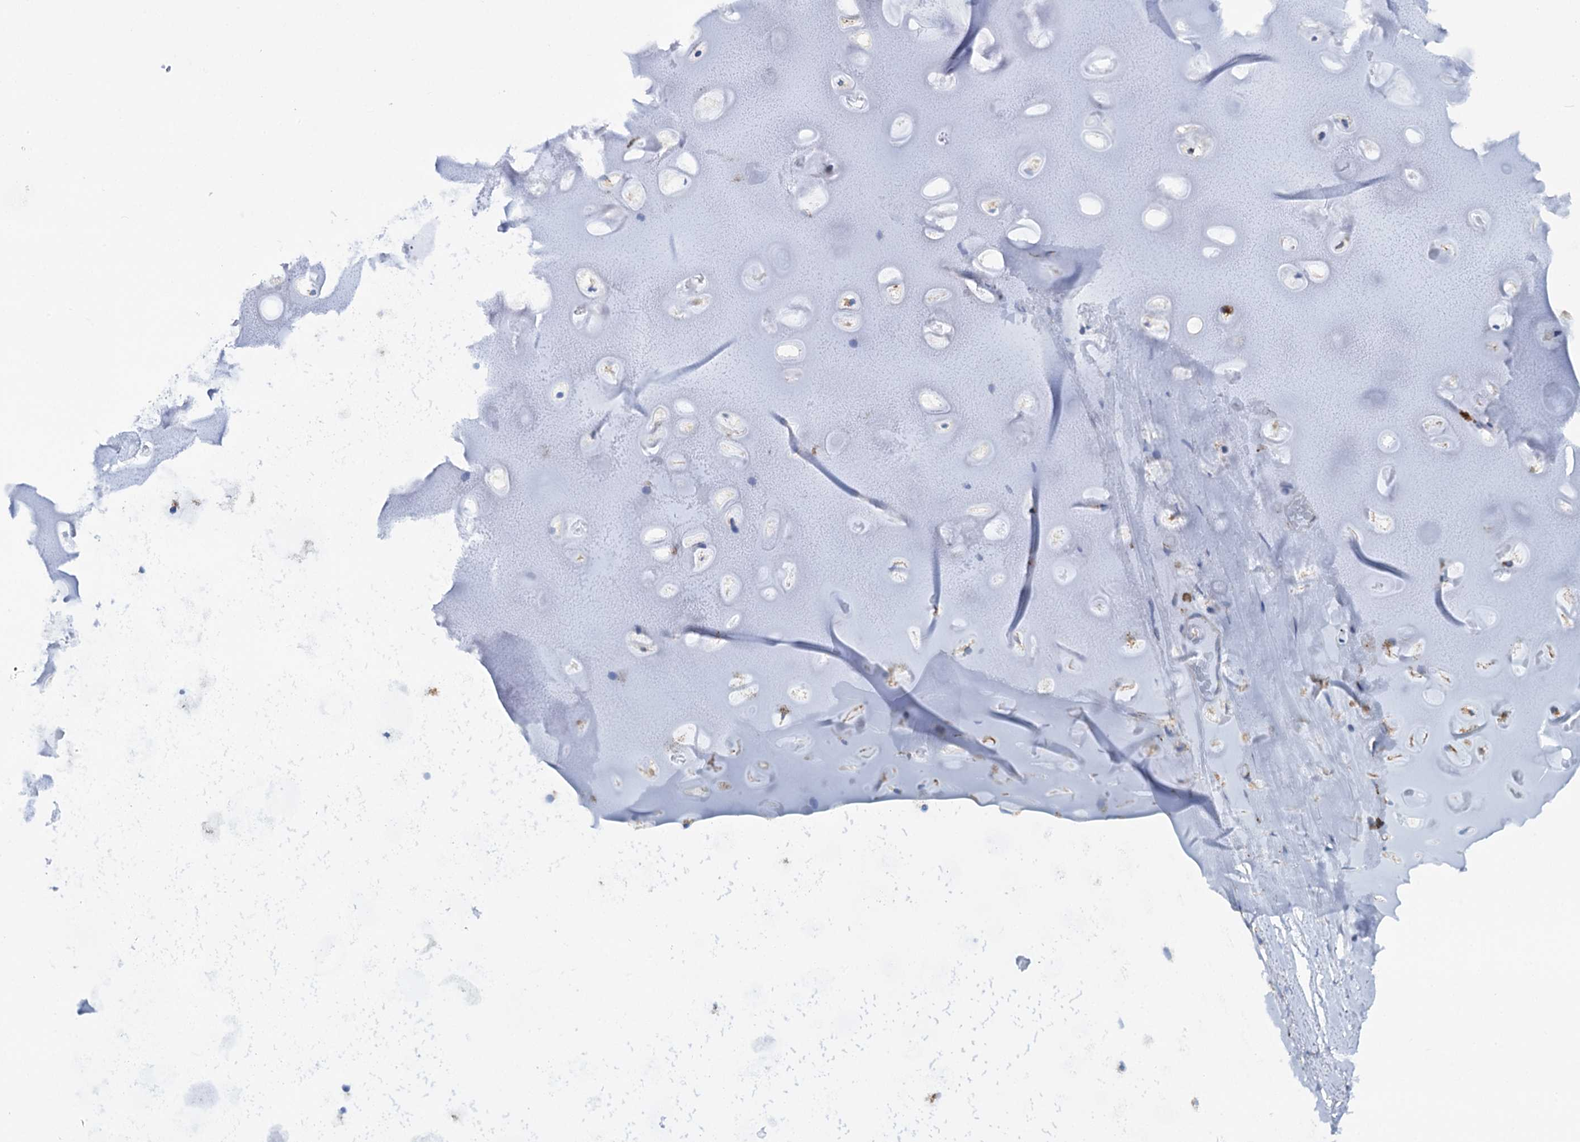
{"staining": {"intensity": "negative", "quantity": "none", "location": "none"}, "tissue": "adipose tissue", "cell_type": "Adipocytes", "image_type": "normal", "snomed": [{"axis": "morphology", "description": "Normal tissue, NOS"}, {"axis": "topography", "description": "Lymph node"}, {"axis": "topography", "description": "Bronchus"}], "caption": "Immunohistochemistry micrograph of normal human adipose tissue stained for a protein (brown), which reveals no positivity in adipocytes.", "gene": "SHE", "patient": {"sex": "male", "age": 63}}